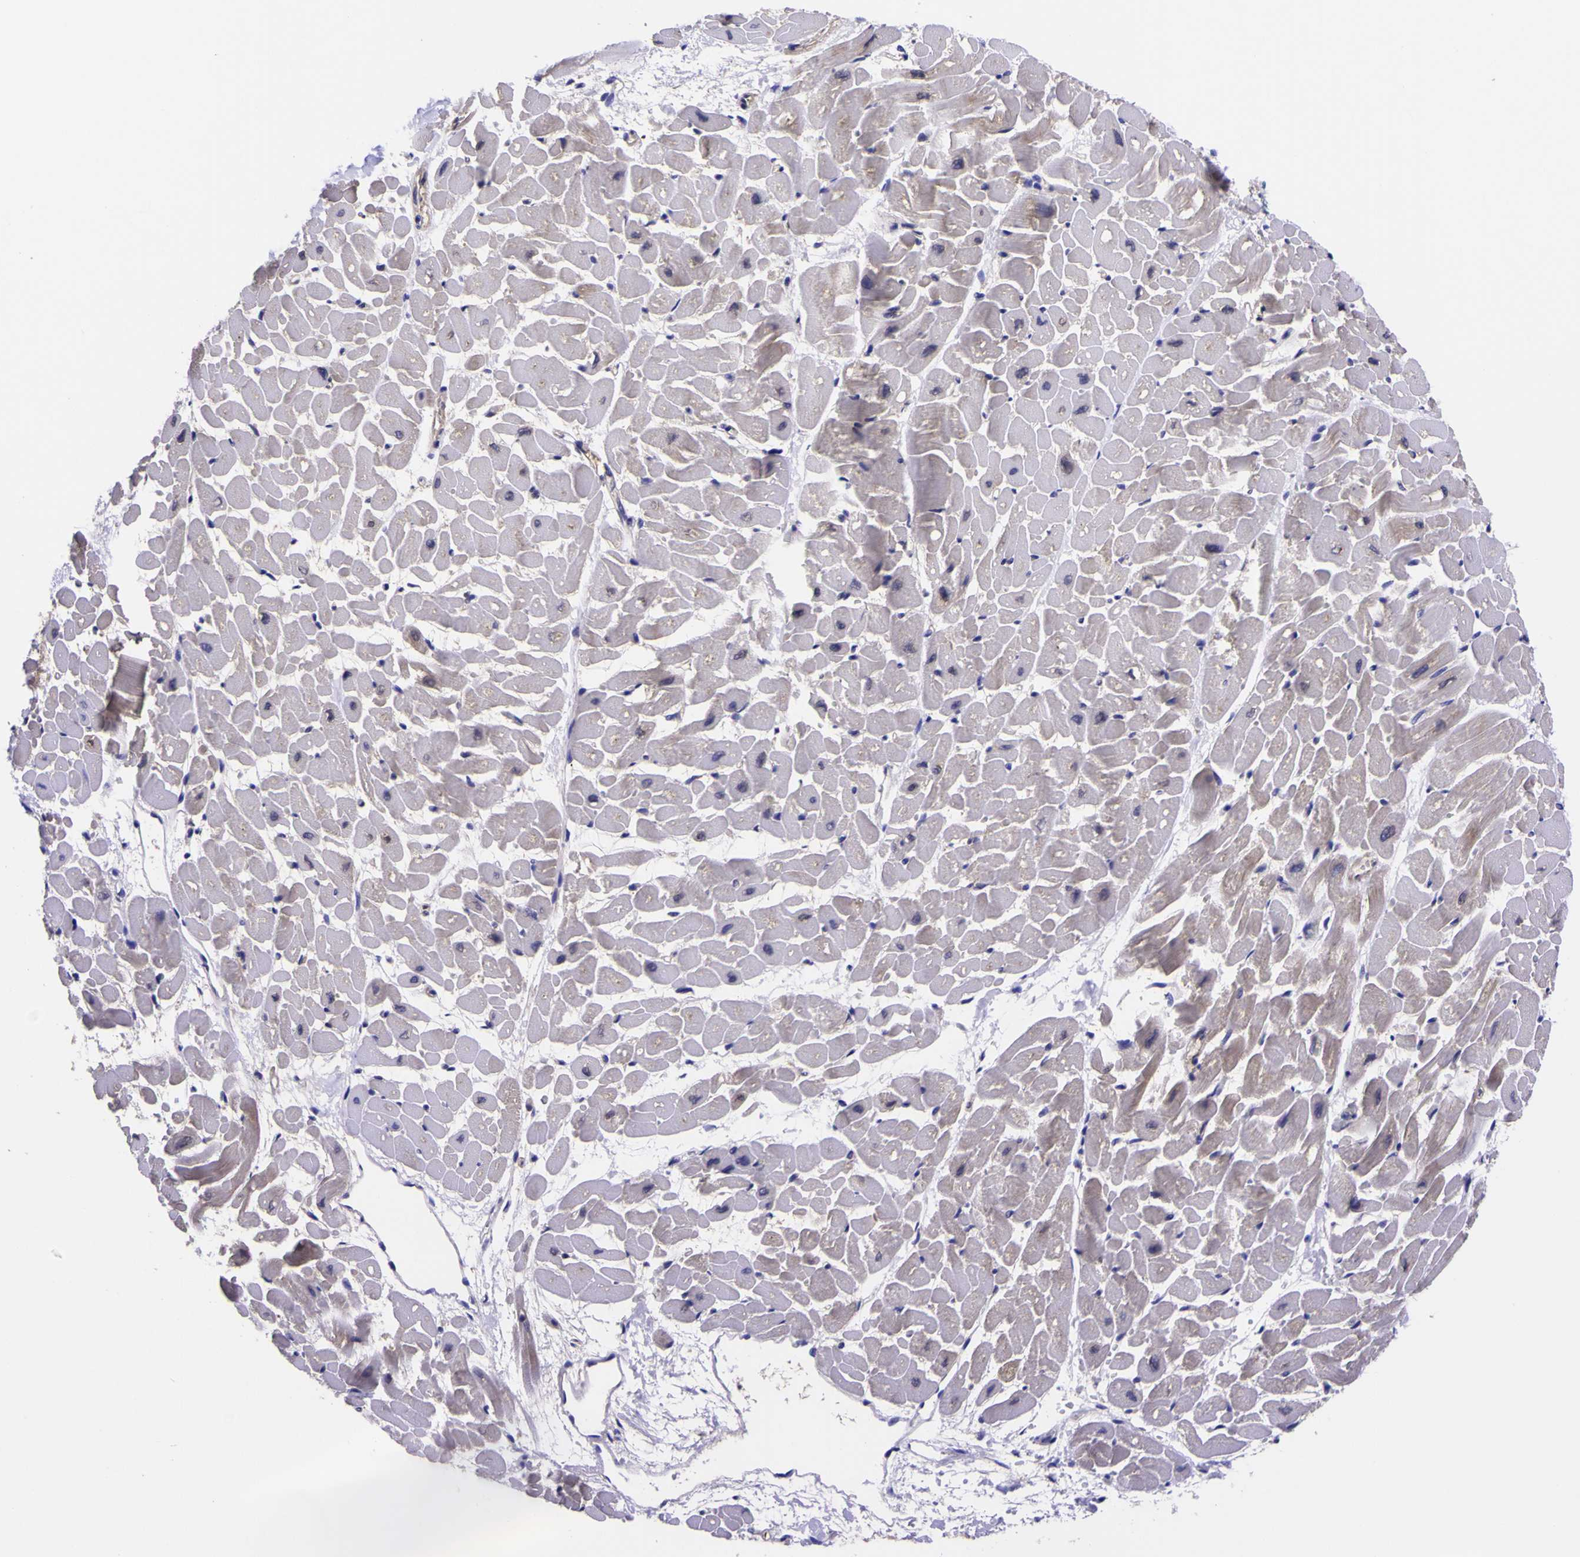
{"staining": {"intensity": "weak", "quantity": "25%-75%", "location": "cytoplasmic/membranous"}, "tissue": "heart muscle", "cell_type": "Cardiomyocytes", "image_type": "normal", "snomed": [{"axis": "morphology", "description": "Normal tissue, NOS"}, {"axis": "topography", "description": "Heart"}], "caption": "IHC photomicrograph of unremarkable heart muscle: heart muscle stained using IHC exhibits low levels of weak protein expression localized specifically in the cytoplasmic/membranous of cardiomyocytes, appearing as a cytoplasmic/membranous brown color.", "gene": "MAPK14", "patient": {"sex": "male", "age": 45}}